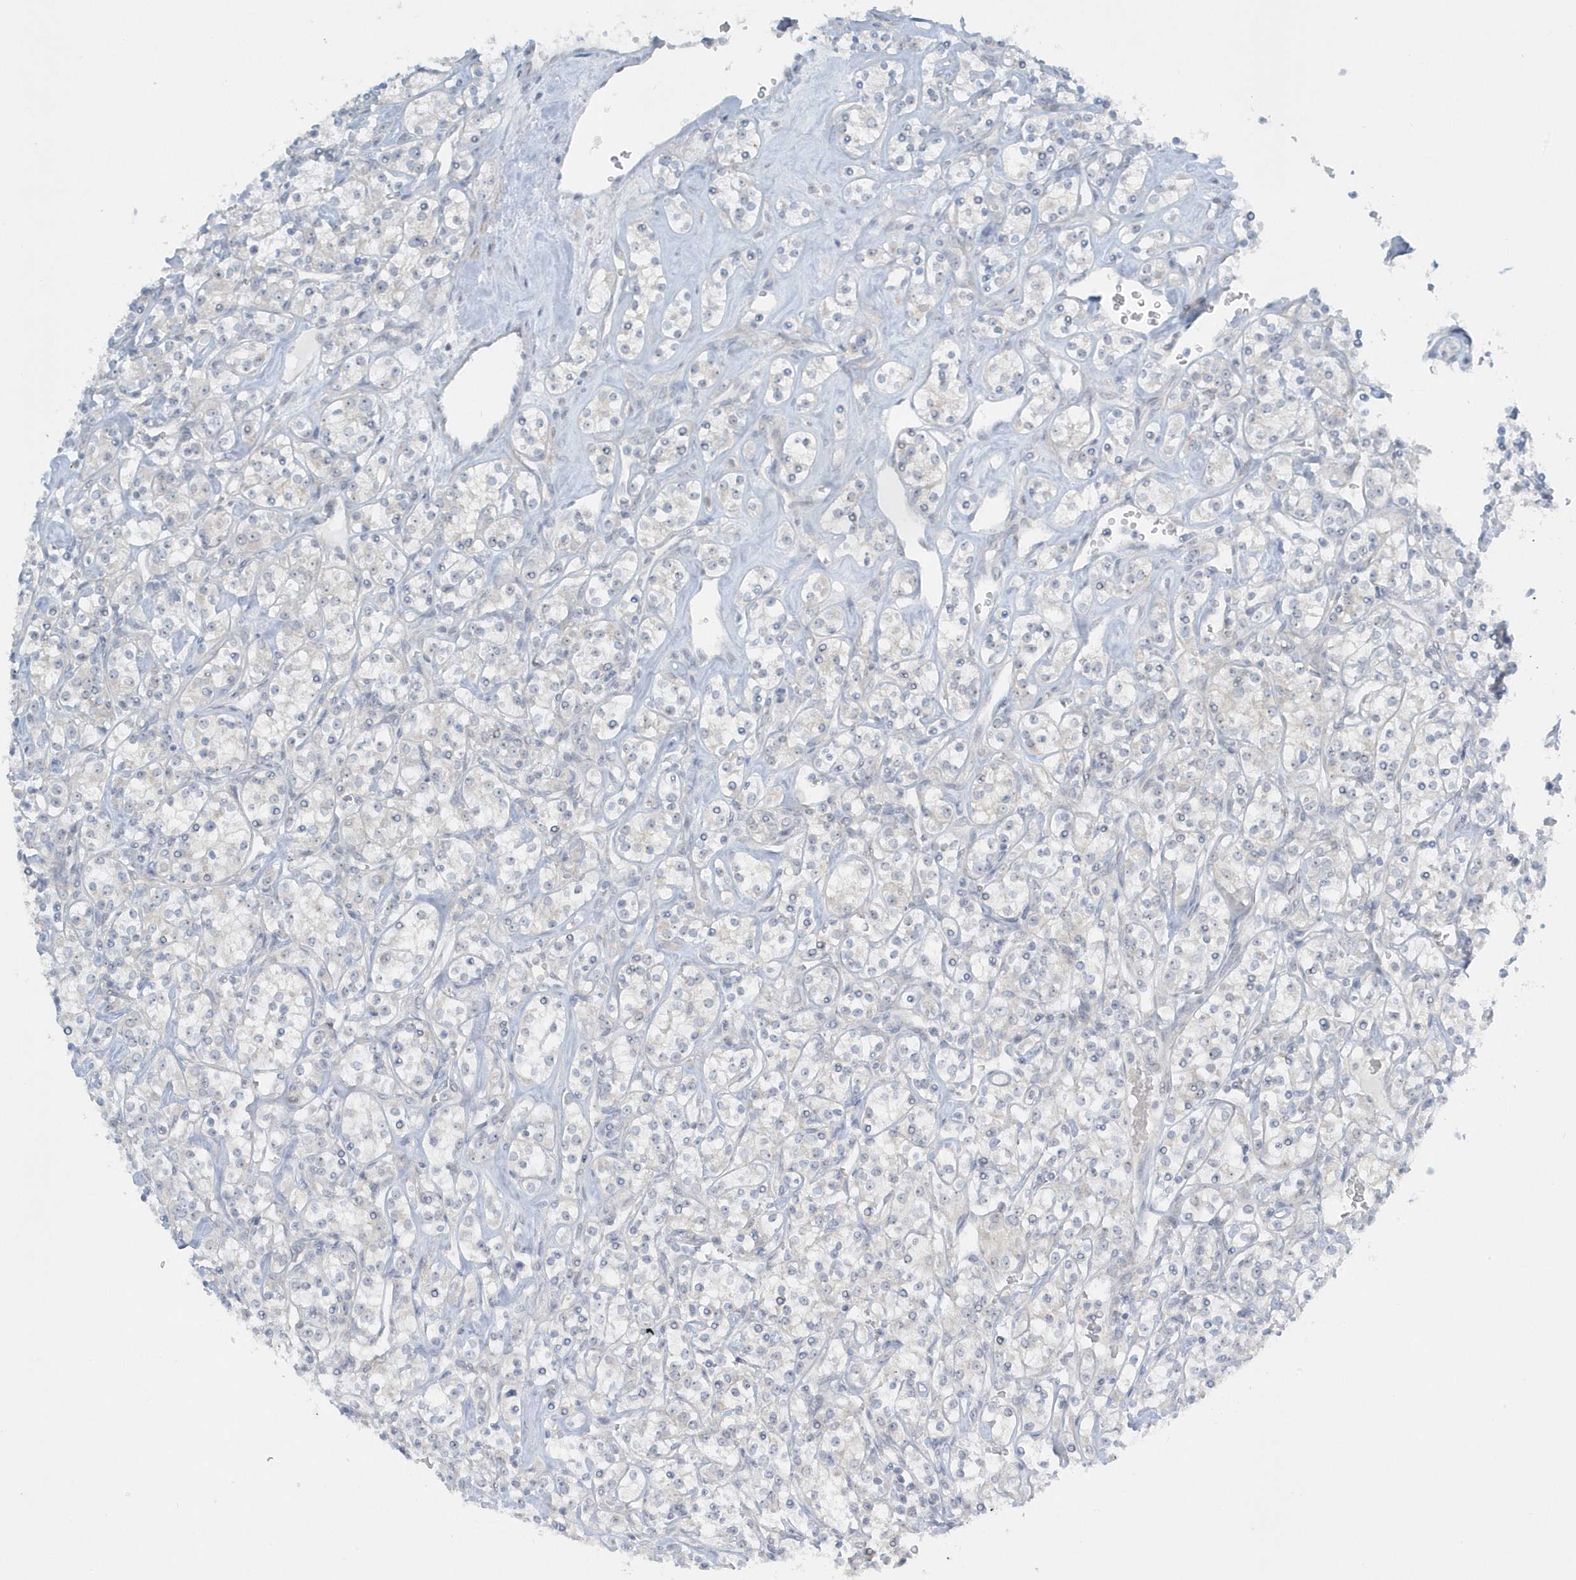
{"staining": {"intensity": "negative", "quantity": "none", "location": "none"}, "tissue": "renal cancer", "cell_type": "Tumor cells", "image_type": "cancer", "snomed": [{"axis": "morphology", "description": "Adenocarcinoma, NOS"}, {"axis": "topography", "description": "Kidney"}], "caption": "High magnification brightfield microscopy of adenocarcinoma (renal) stained with DAB (brown) and counterstained with hematoxylin (blue): tumor cells show no significant expression.", "gene": "SCN3A", "patient": {"sex": "male", "age": 77}}